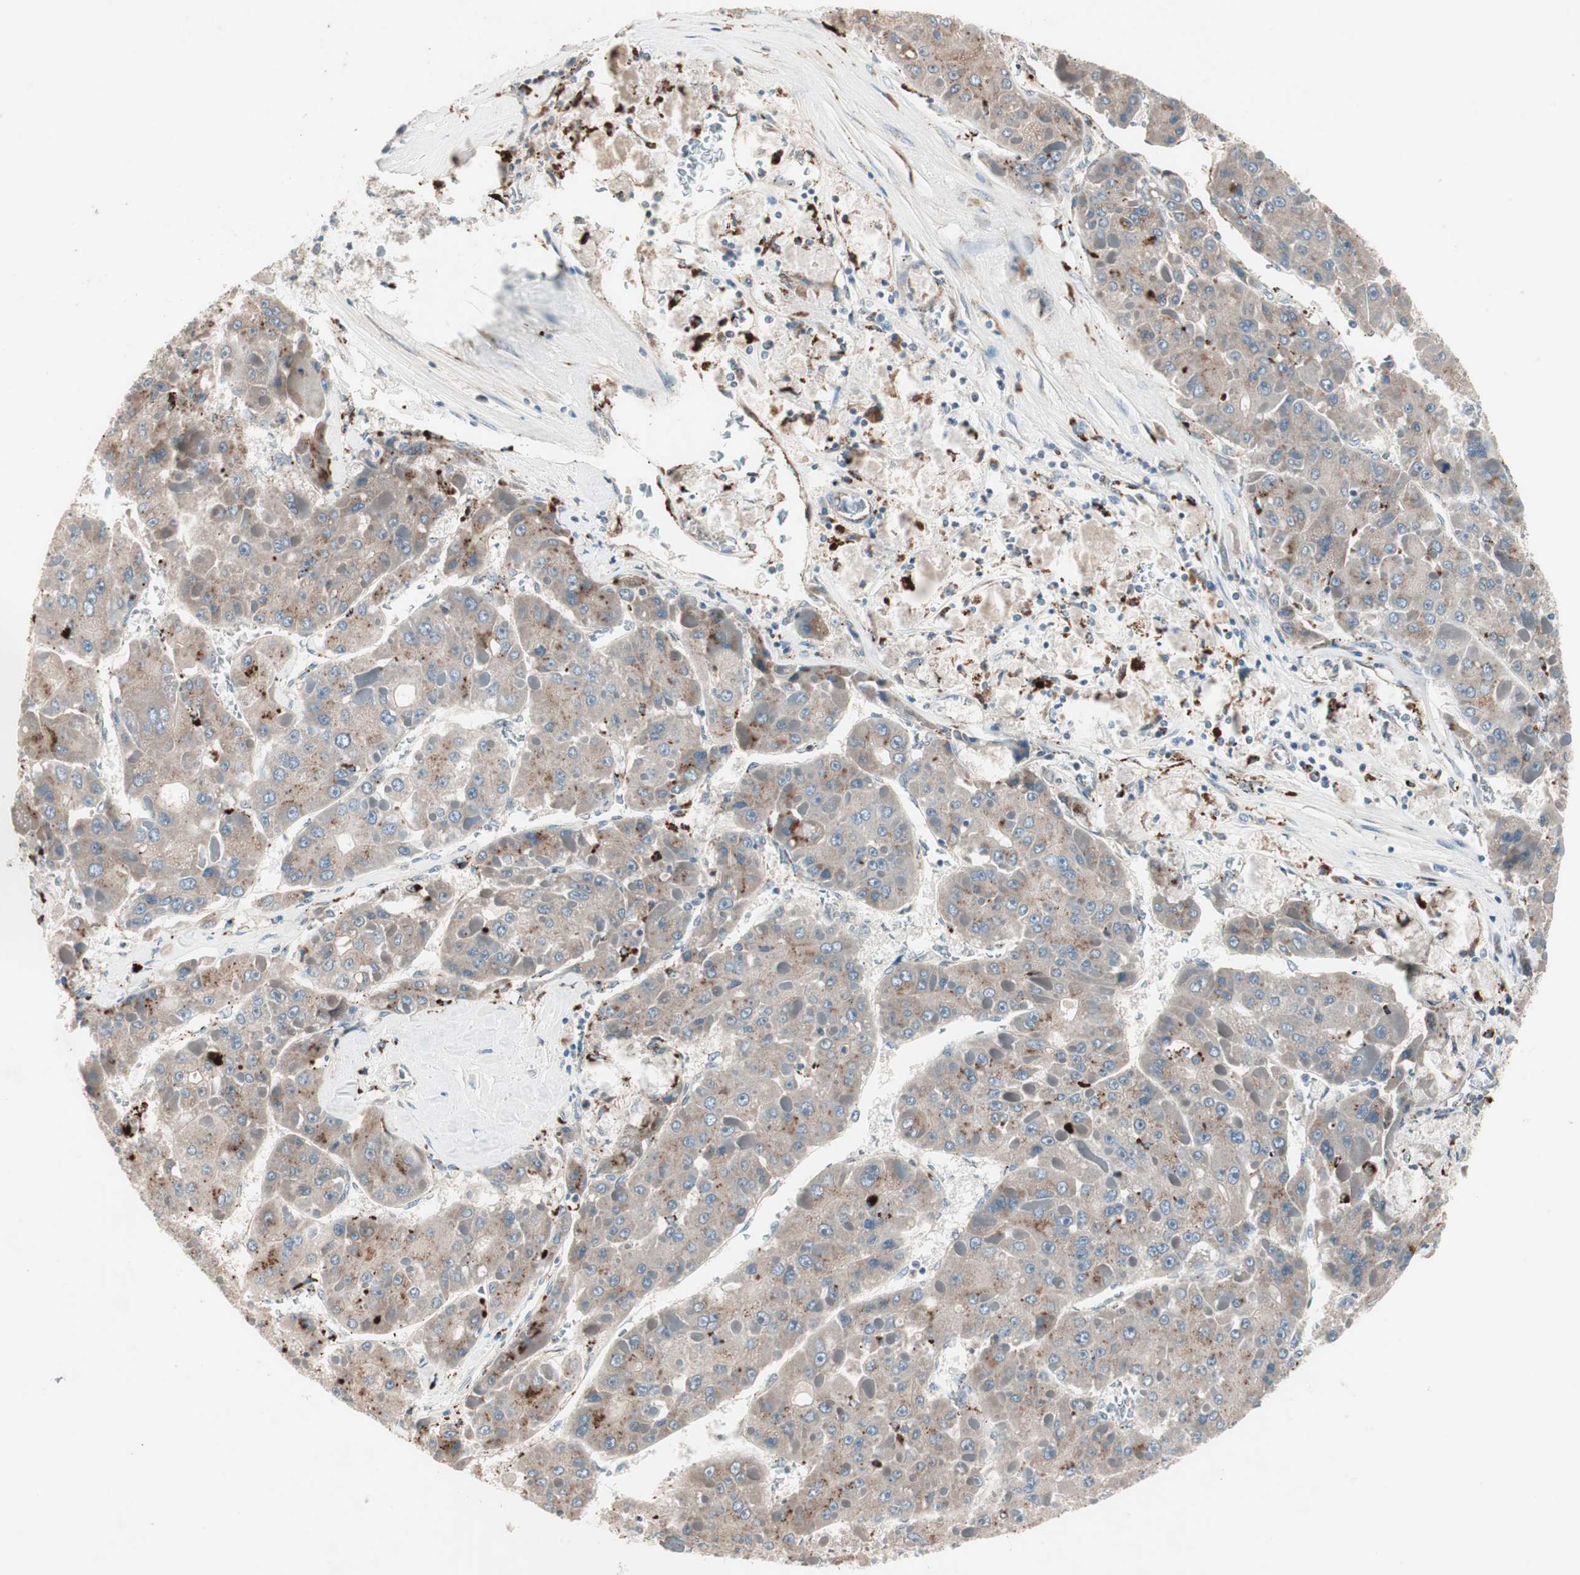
{"staining": {"intensity": "moderate", "quantity": ">75%", "location": "cytoplasmic/membranous"}, "tissue": "liver cancer", "cell_type": "Tumor cells", "image_type": "cancer", "snomed": [{"axis": "morphology", "description": "Carcinoma, Hepatocellular, NOS"}, {"axis": "topography", "description": "Liver"}], "caption": "The micrograph demonstrates a brown stain indicating the presence of a protein in the cytoplasmic/membranous of tumor cells in hepatocellular carcinoma (liver). (IHC, brightfield microscopy, high magnification).", "gene": "FGFR4", "patient": {"sex": "female", "age": 73}}